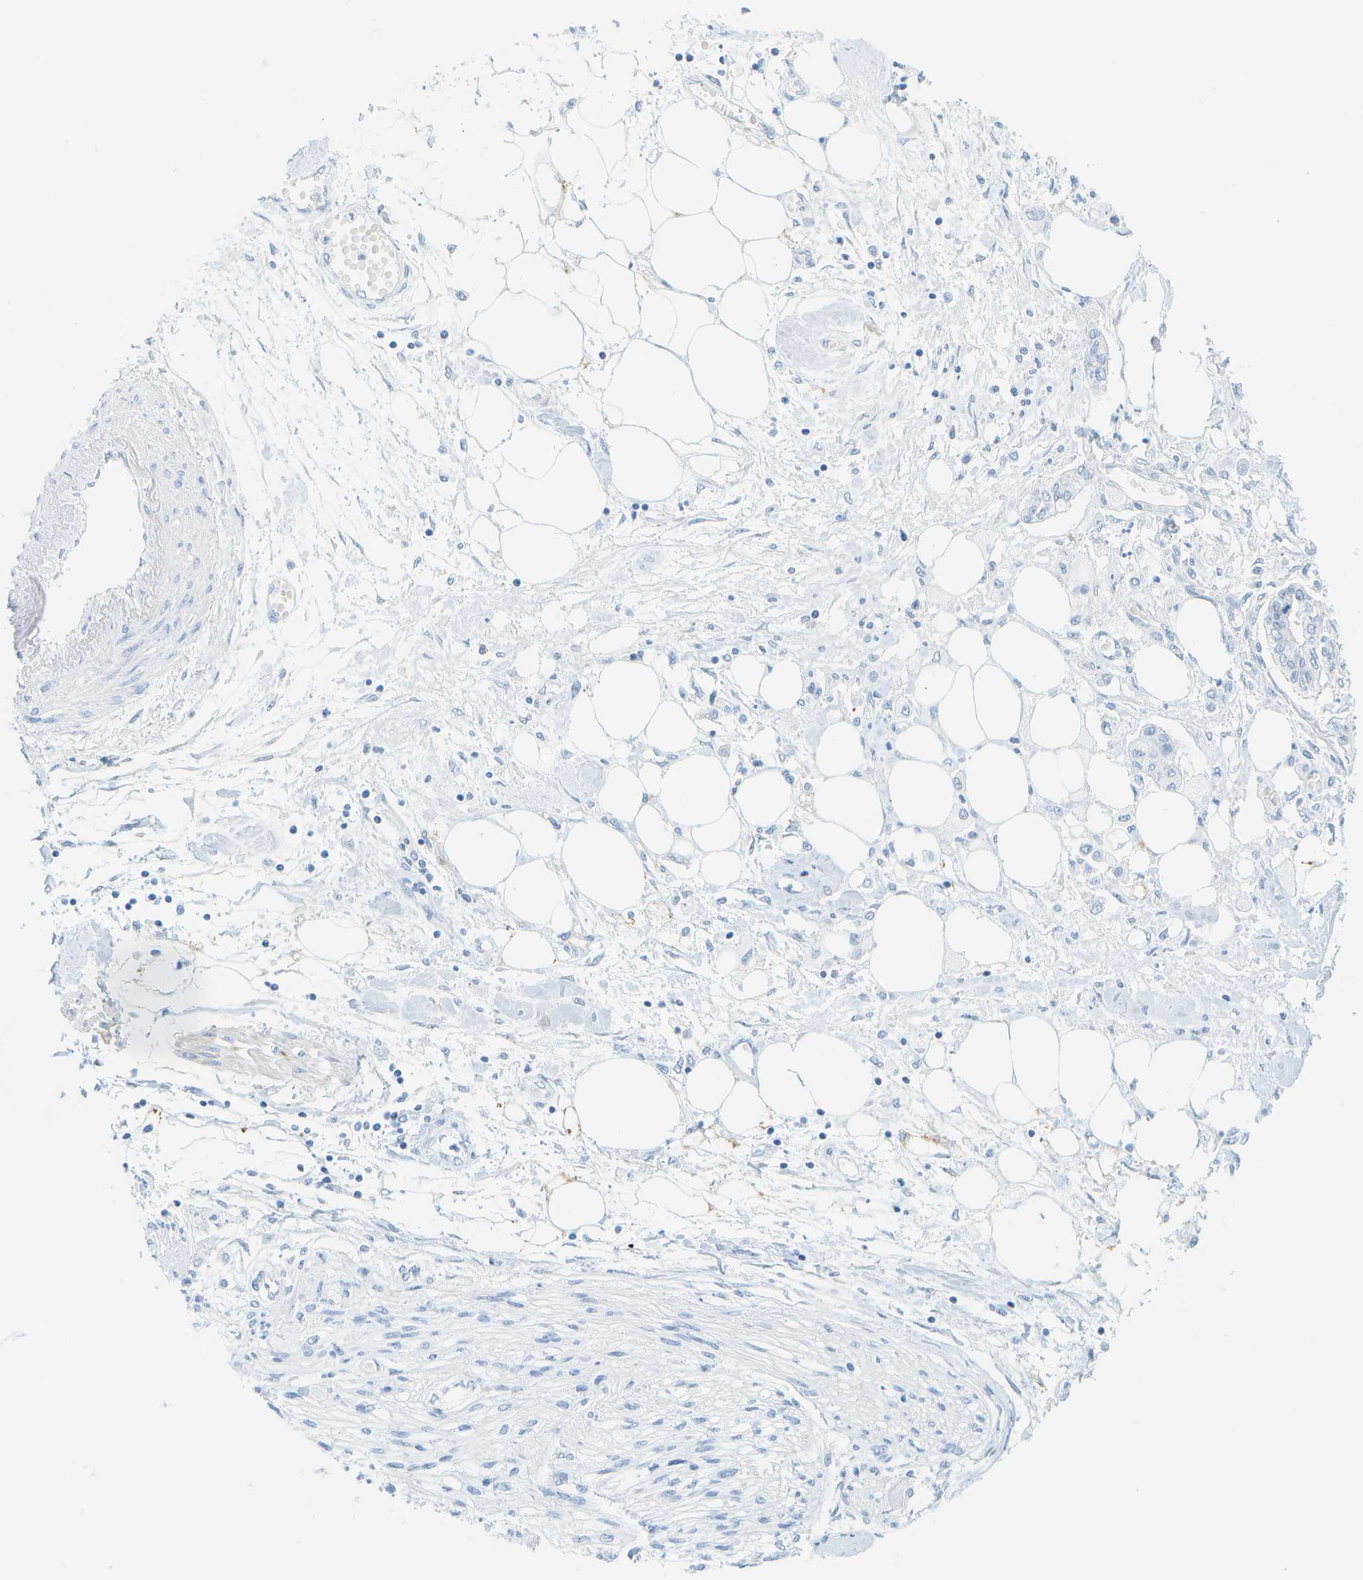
{"staining": {"intensity": "negative", "quantity": "none", "location": "none"}, "tissue": "pancreatic cancer", "cell_type": "Tumor cells", "image_type": "cancer", "snomed": [{"axis": "morphology", "description": "Adenocarcinoma, NOS"}, {"axis": "topography", "description": "Pancreas"}], "caption": "There is no significant expression in tumor cells of pancreatic adenocarcinoma.", "gene": "CUL9", "patient": {"sex": "female", "age": 77}}